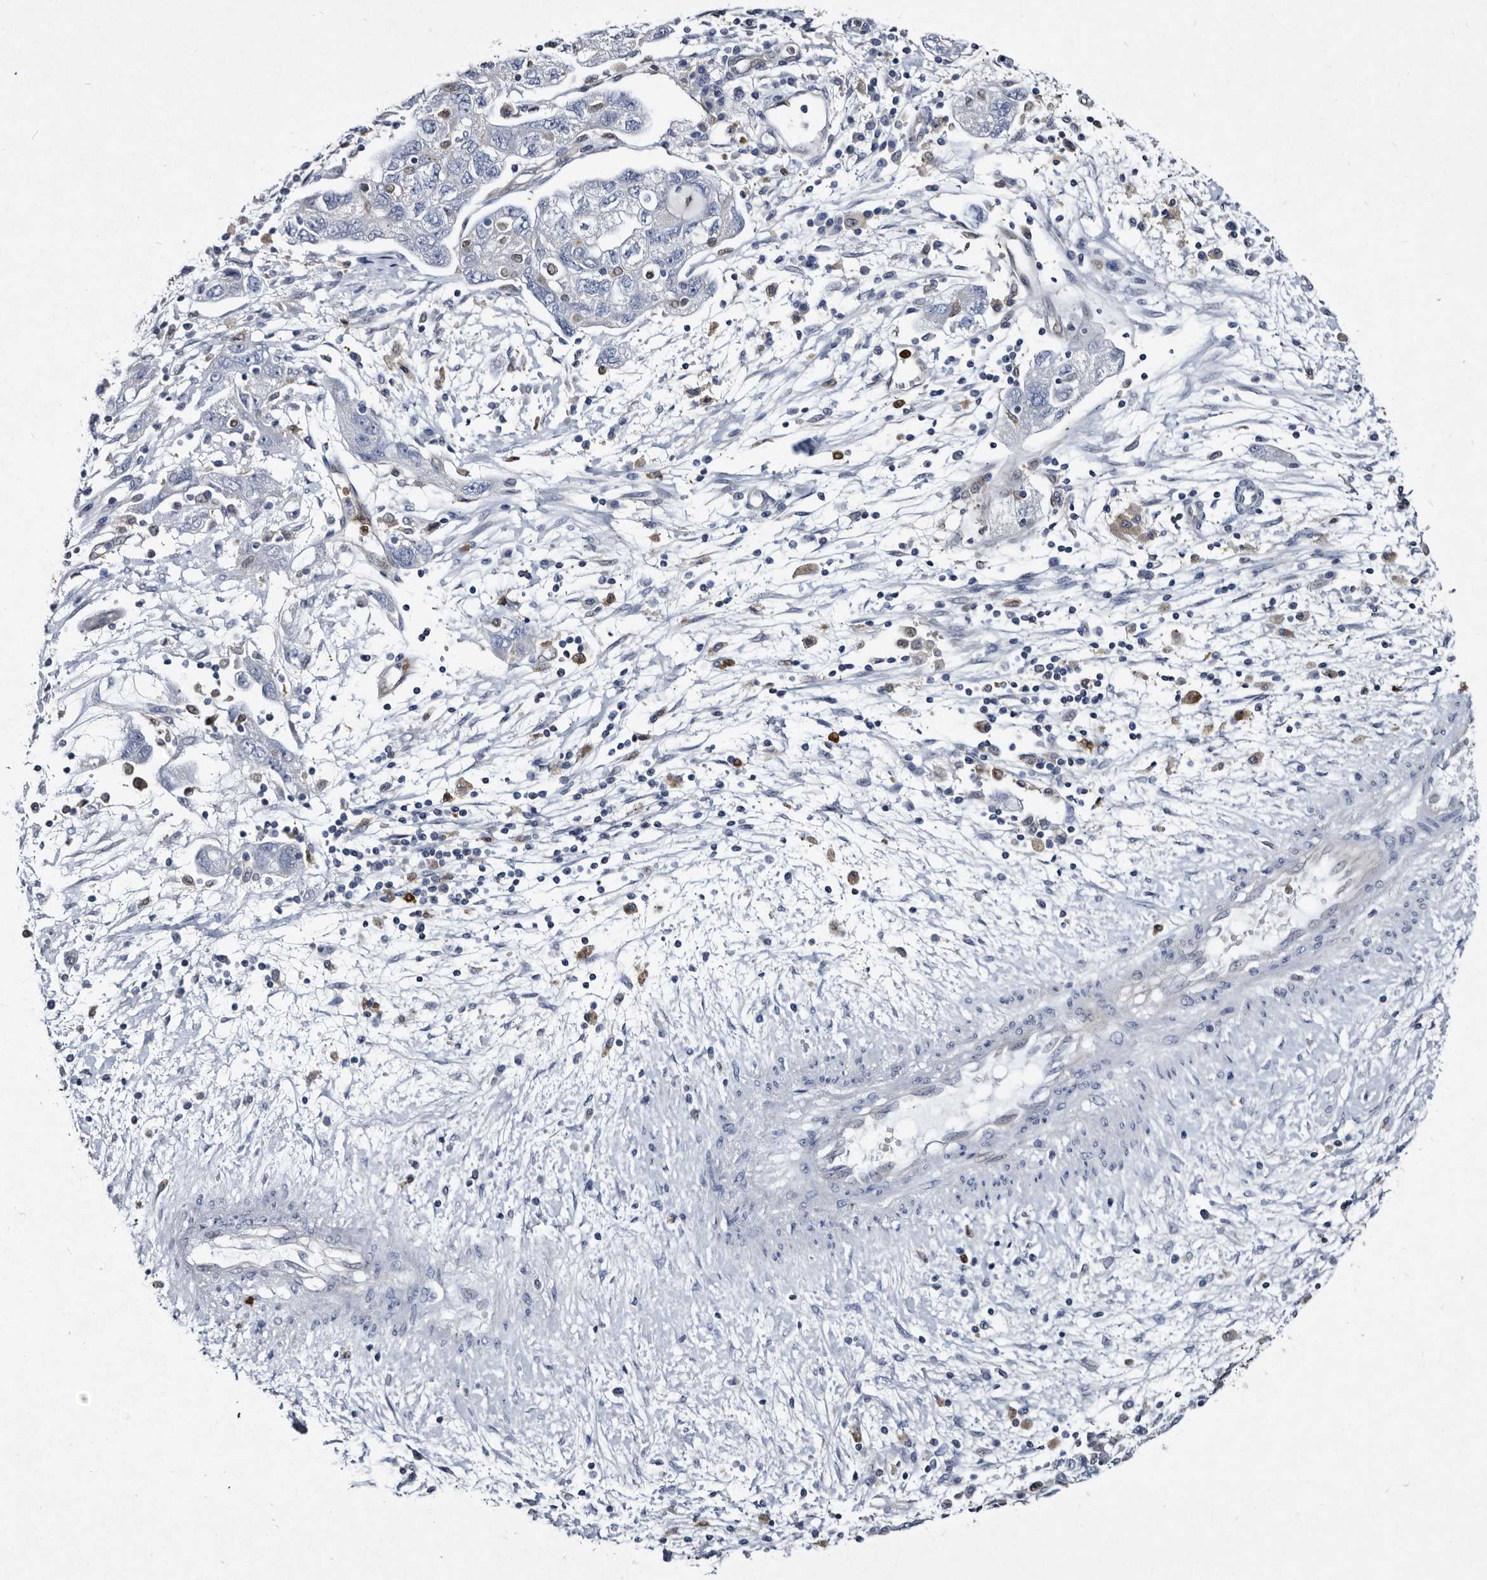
{"staining": {"intensity": "negative", "quantity": "none", "location": "none"}, "tissue": "ovarian cancer", "cell_type": "Tumor cells", "image_type": "cancer", "snomed": [{"axis": "morphology", "description": "Carcinoma, NOS"}, {"axis": "morphology", "description": "Cystadenocarcinoma, serous, NOS"}, {"axis": "topography", "description": "Ovary"}], "caption": "Immunohistochemistry (IHC) histopathology image of neoplastic tissue: carcinoma (ovarian) stained with DAB (3,3'-diaminobenzidine) reveals no significant protein staining in tumor cells.", "gene": "SERPINB8", "patient": {"sex": "female", "age": 69}}